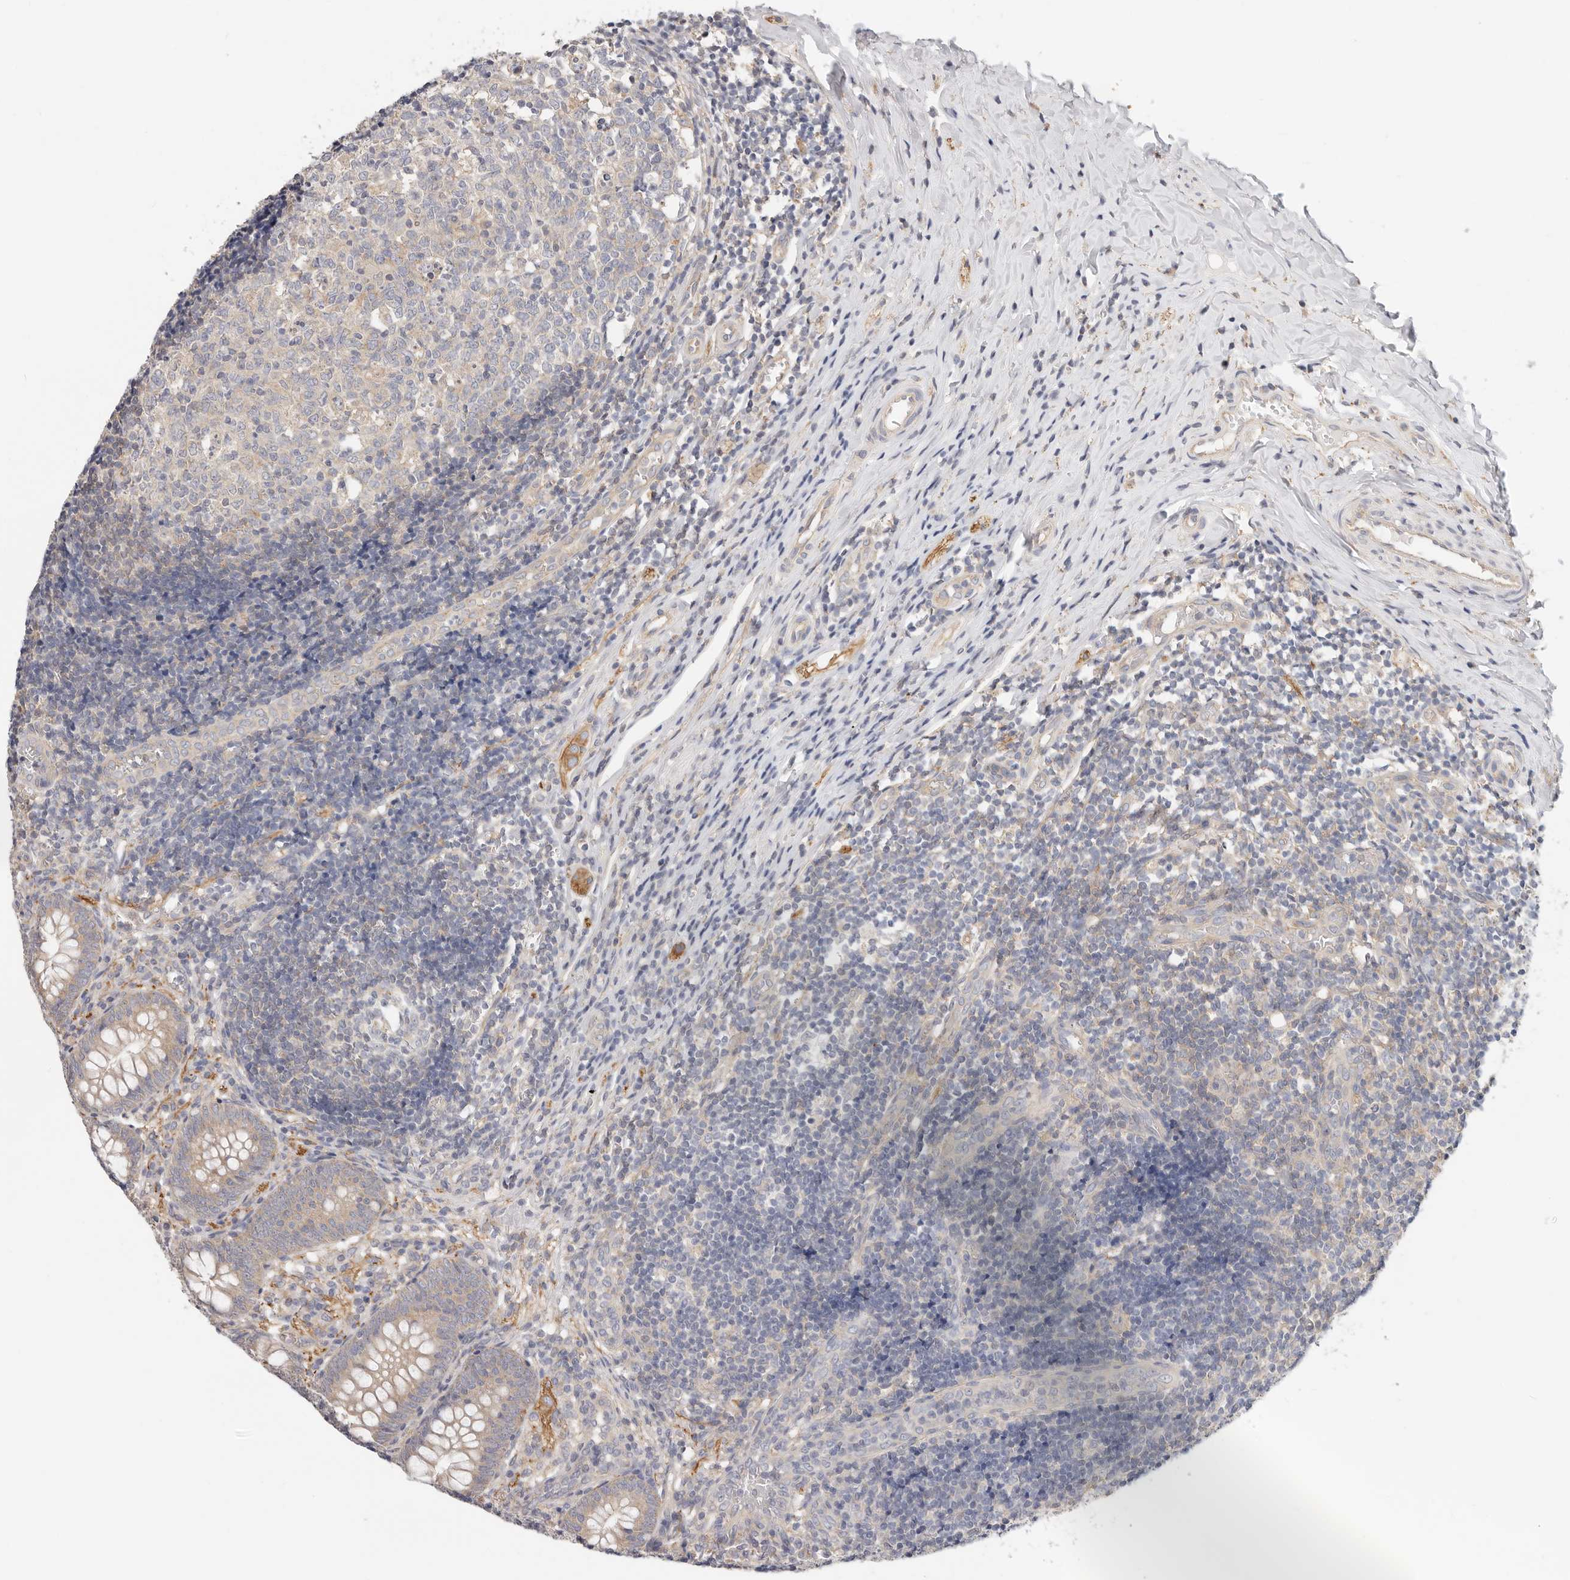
{"staining": {"intensity": "weak", "quantity": ">75%", "location": "cytoplasmic/membranous"}, "tissue": "appendix", "cell_type": "Glandular cells", "image_type": "normal", "snomed": [{"axis": "morphology", "description": "Normal tissue, NOS"}, {"axis": "topography", "description": "Appendix"}], "caption": "DAB (3,3'-diaminobenzidine) immunohistochemical staining of unremarkable appendix demonstrates weak cytoplasmic/membranous protein staining in approximately >75% of glandular cells. The protein of interest is stained brown, and the nuclei are stained in blue (DAB (3,3'-diaminobenzidine) IHC with brightfield microscopy, high magnification).", "gene": "AFDN", "patient": {"sex": "male", "age": 8}}